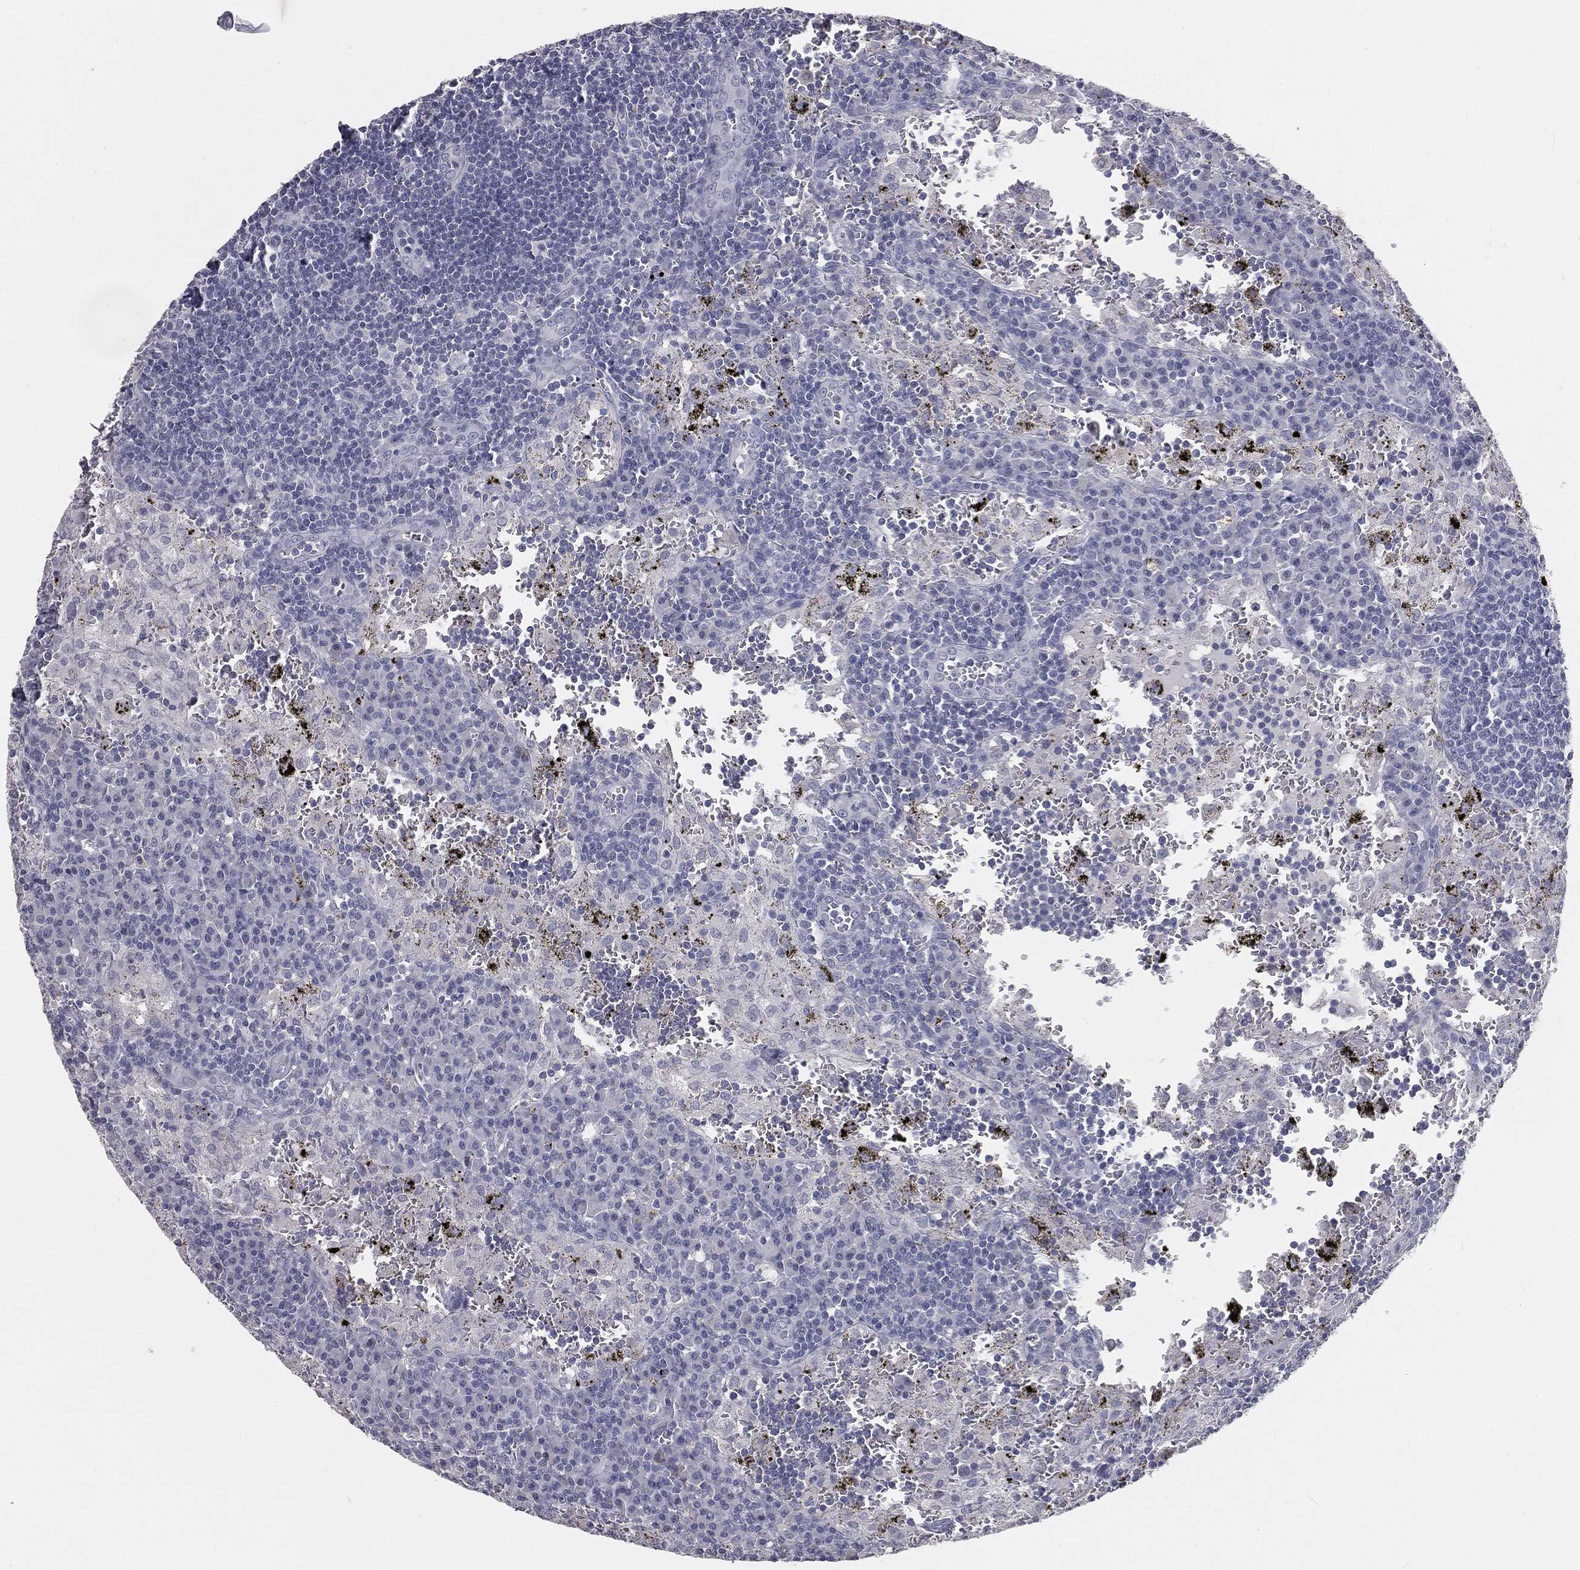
{"staining": {"intensity": "negative", "quantity": "none", "location": "none"}, "tissue": "lymph node", "cell_type": "Germinal center cells", "image_type": "normal", "snomed": [{"axis": "morphology", "description": "Normal tissue, NOS"}, {"axis": "topography", "description": "Lymph node"}], "caption": "This is a micrograph of IHC staining of unremarkable lymph node, which shows no positivity in germinal center cells. (DAB immunohistochemistry (IHC) visualized using brightfield microscopy, high magnification).", "gene": "PRAME", "patient": {"sex": "male", "age": 62}}